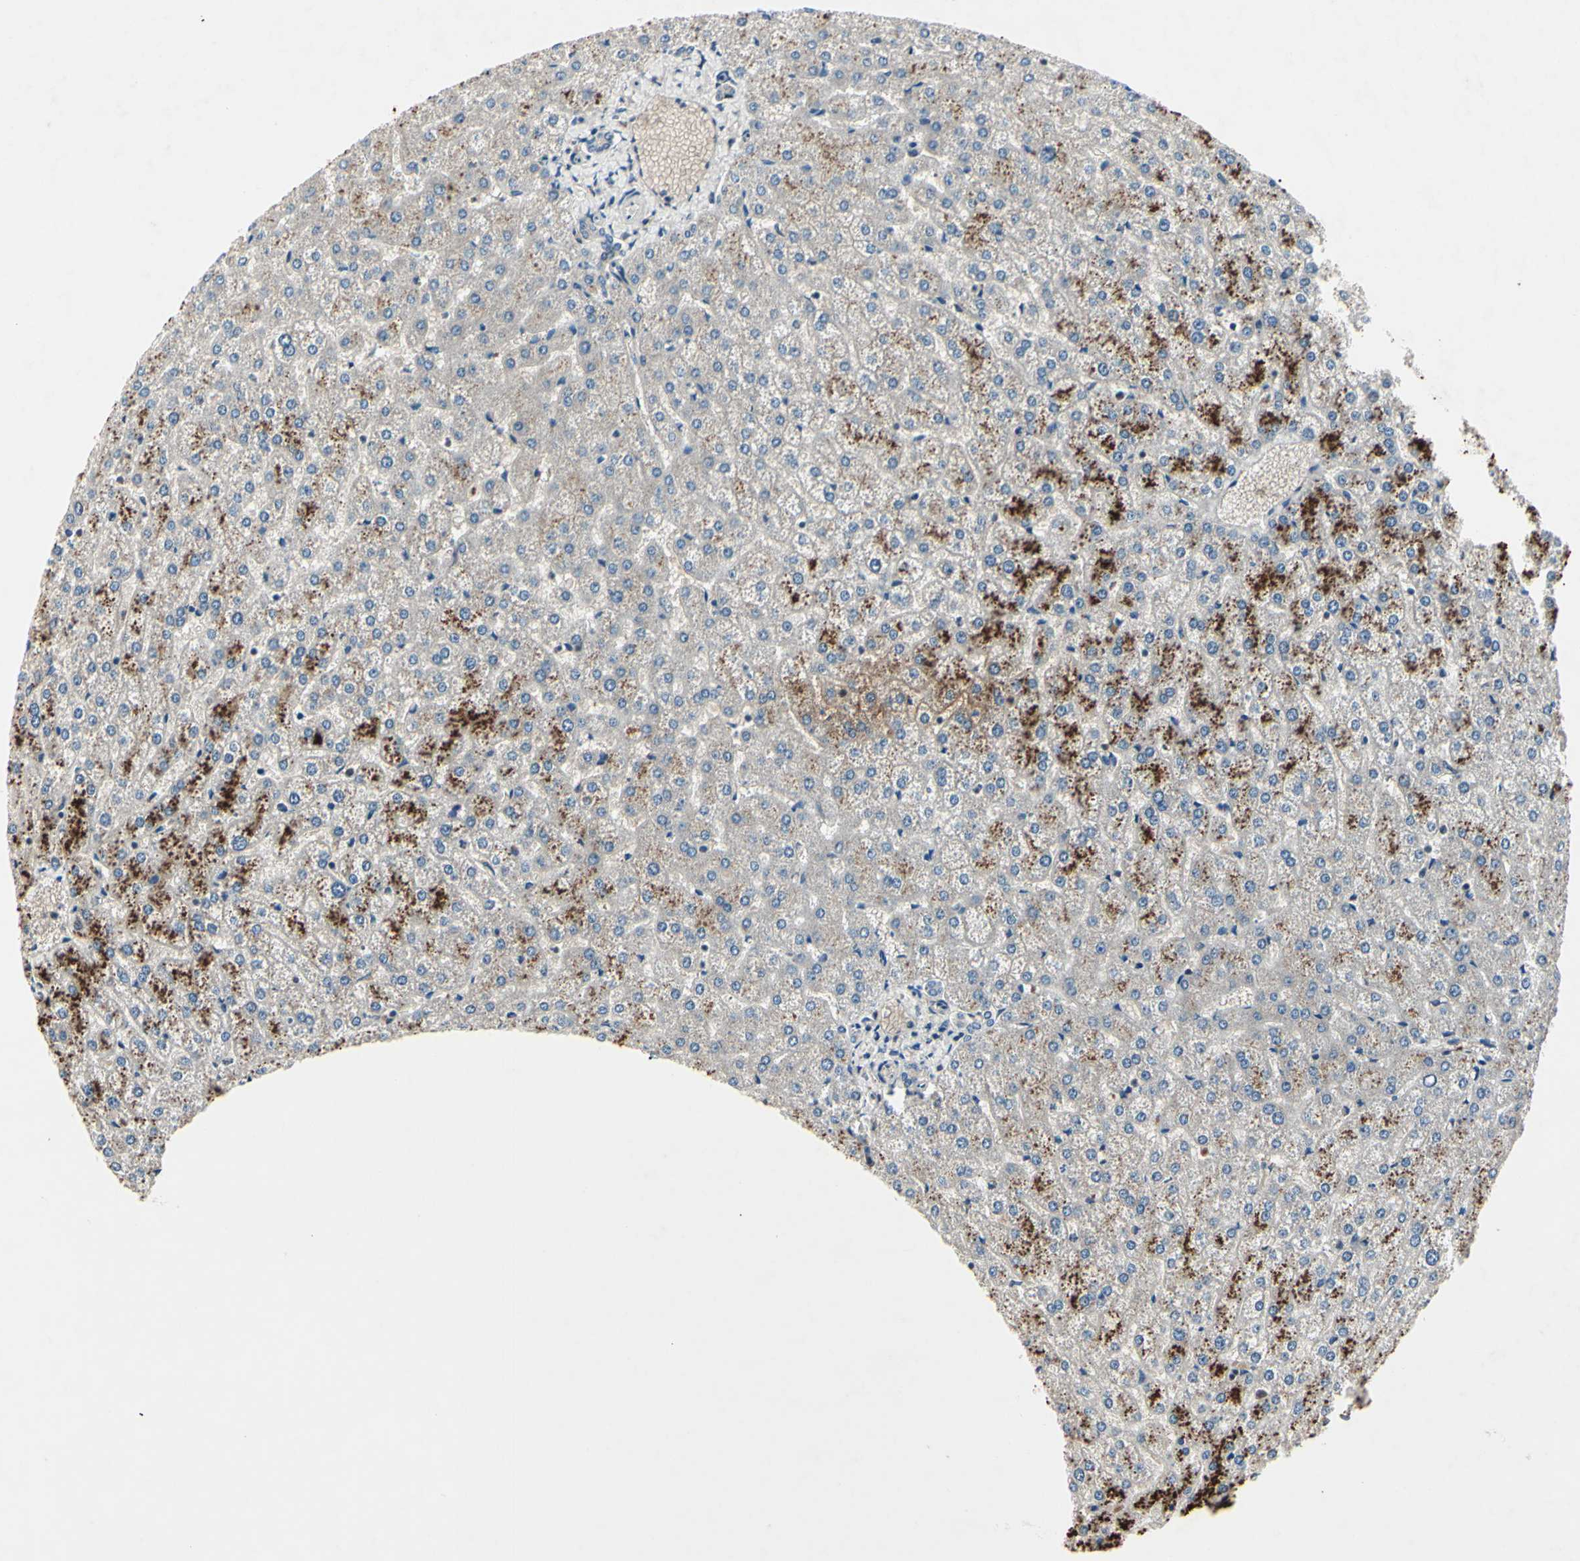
{"staining": {"intensity": "weak", "quantity": "25%-75%", "location": "cytoplasmic/membranous"}, "tissue": "liver", "cell_type": "Cholangiocytes", "image_type": "normal", "snomed": [{"axis": "morphology", "description": "Normal tissue, NOS"}, {"axis": "topography", "description": "Liver"}], "caption": "Immunohistochemical staining of normal human liver reveals low levels of weak cytoplasmic/membranous positivity in about 25%-75% of cholangiocytes.", "gene": "AEBP1", "patient": {"sex": "female", "age": 32}}